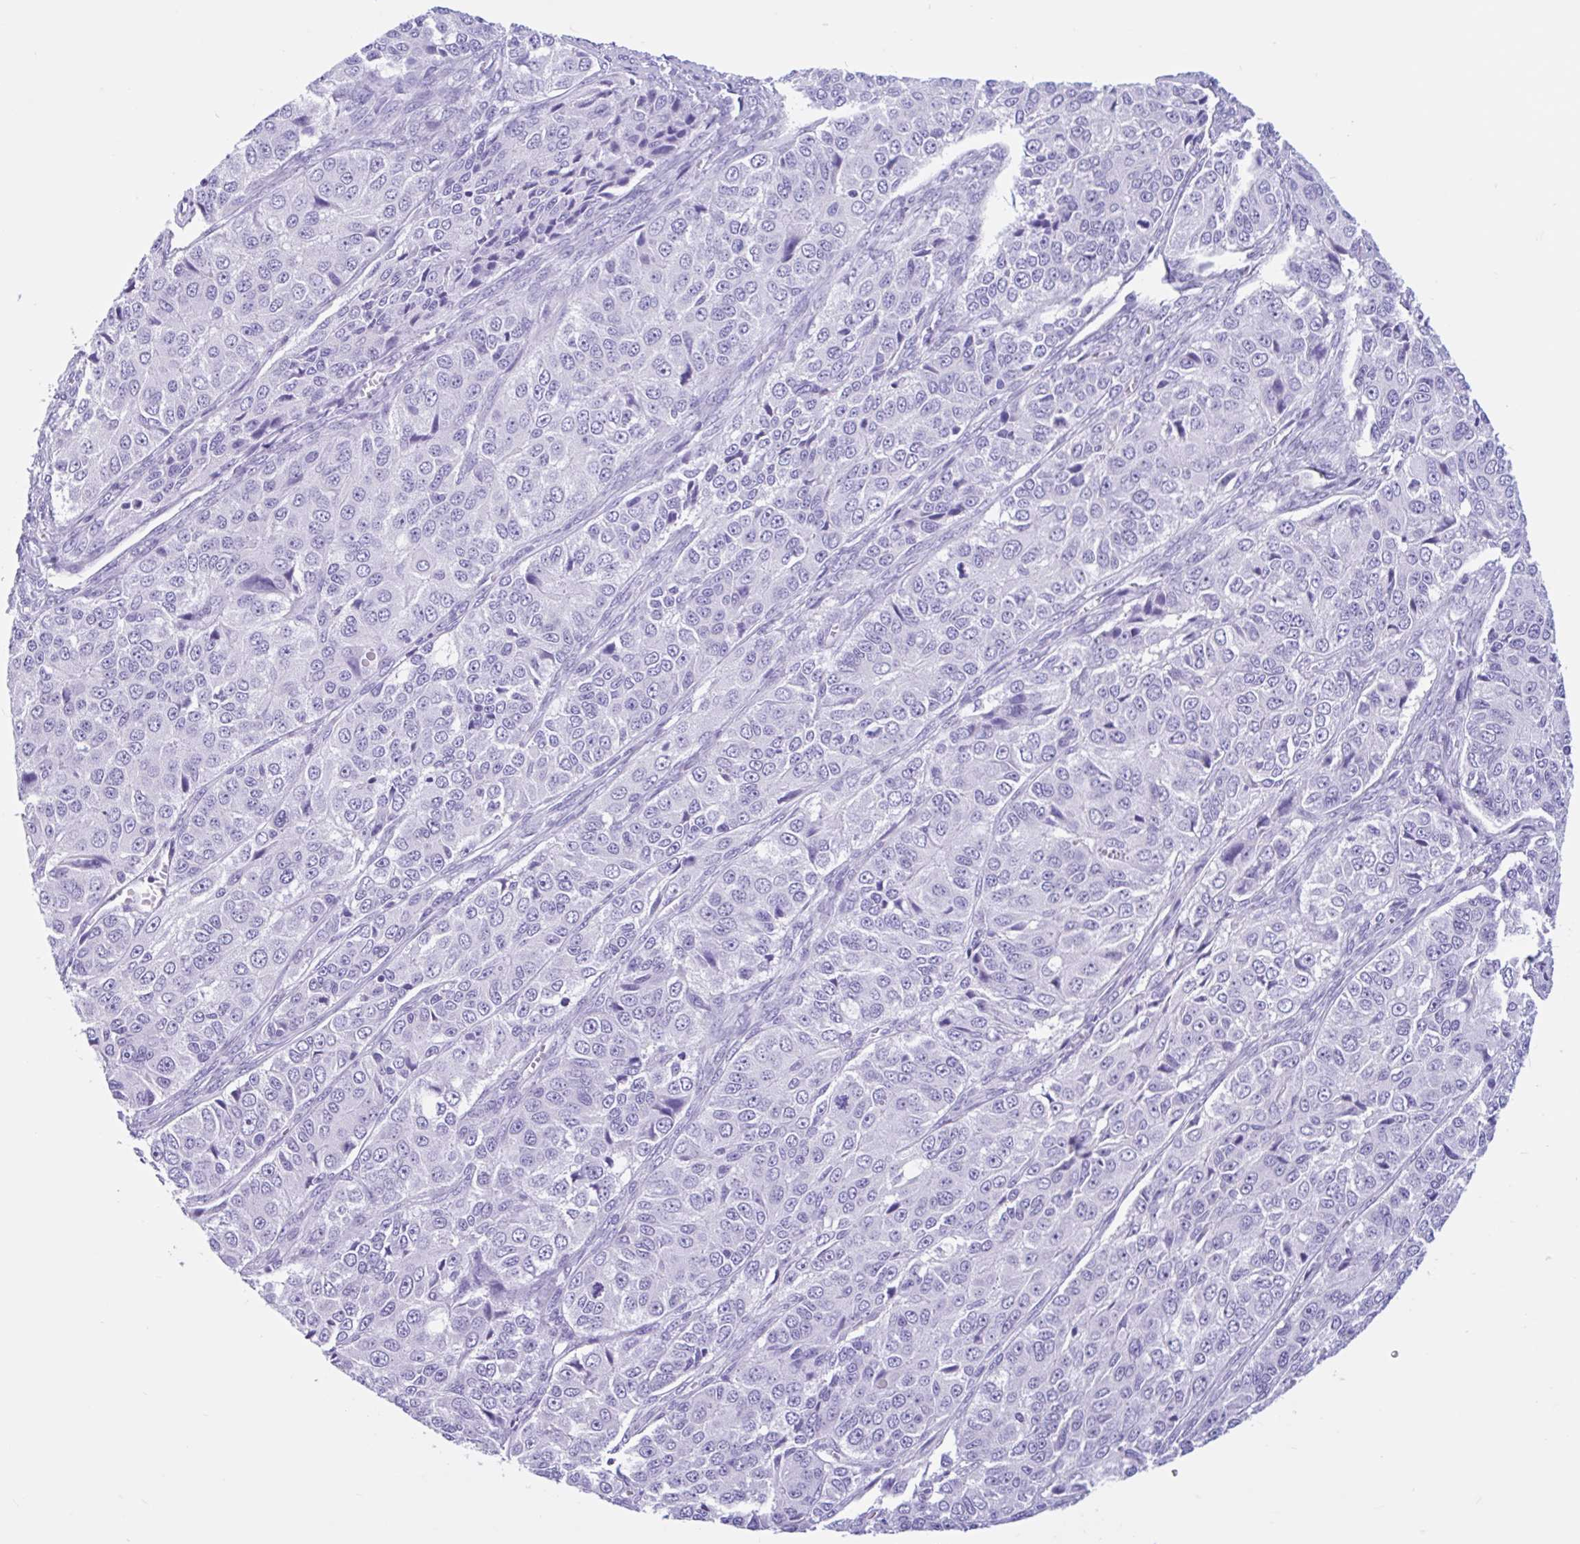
{"staining": {"intensity": "negative", "quantity": "none", "location": "none"}, "tissue": "ovarian cancer", "cell_type": "Tumor cells", "image_type": "cancer", "snomed": [{"axis": "morphology", "description": "Carcinoma, endometroid"}, {"axis": "topography", "description": "Ovary"}], "caption": "An IHC histopathology image of endometroid carcinoma (ovarian) is shown. There is no staining in tumor cells of endometroid carcinoma (ovarian).", "gene": "IAPP", "patient": {"sex": "female", "age": 51}}